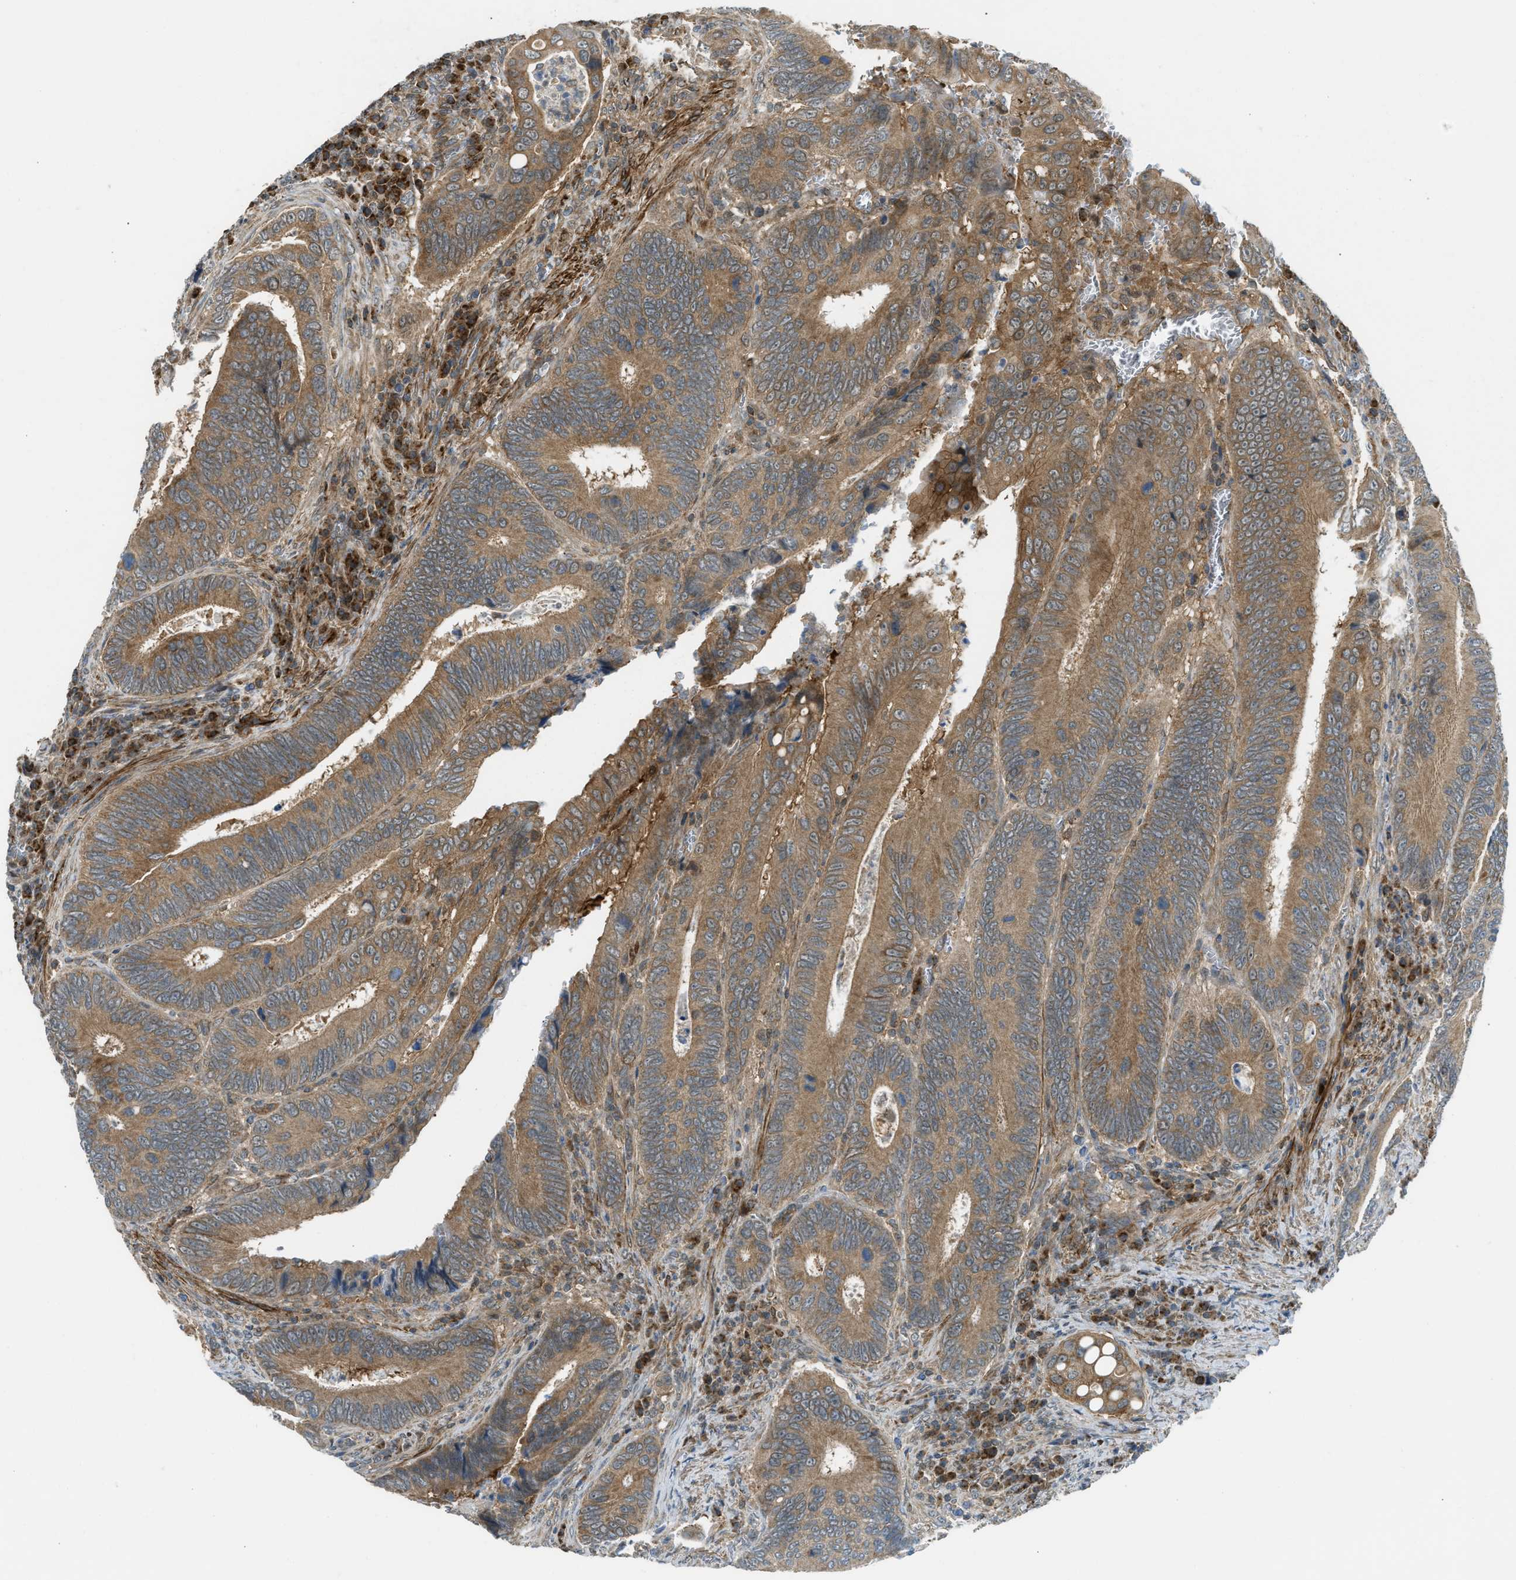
{"staining": {"intensity": "moderate", "quantity": ">75%", "location": "cytoplasmic/membranous"}, "tissue": "colorectal cancer", "cell_type": "Tumor cells", "image_type": "cancer", "snomed": [{"axis": "morphology", "description": "Inflammation, NOS"}, {"axis": "morphology", "description": "Adenocarcinoma, NOS"}, {"axis": "topography", "description": "Colon"}], "caption": "Protein analysis of adenocarcinoma (colorectal) tissue reveals moderate cytoplasmic/membranous staining in about >75% of tumor cells.", "gene": "SESN2", "patient": {"sex": "male", "age": 72}}